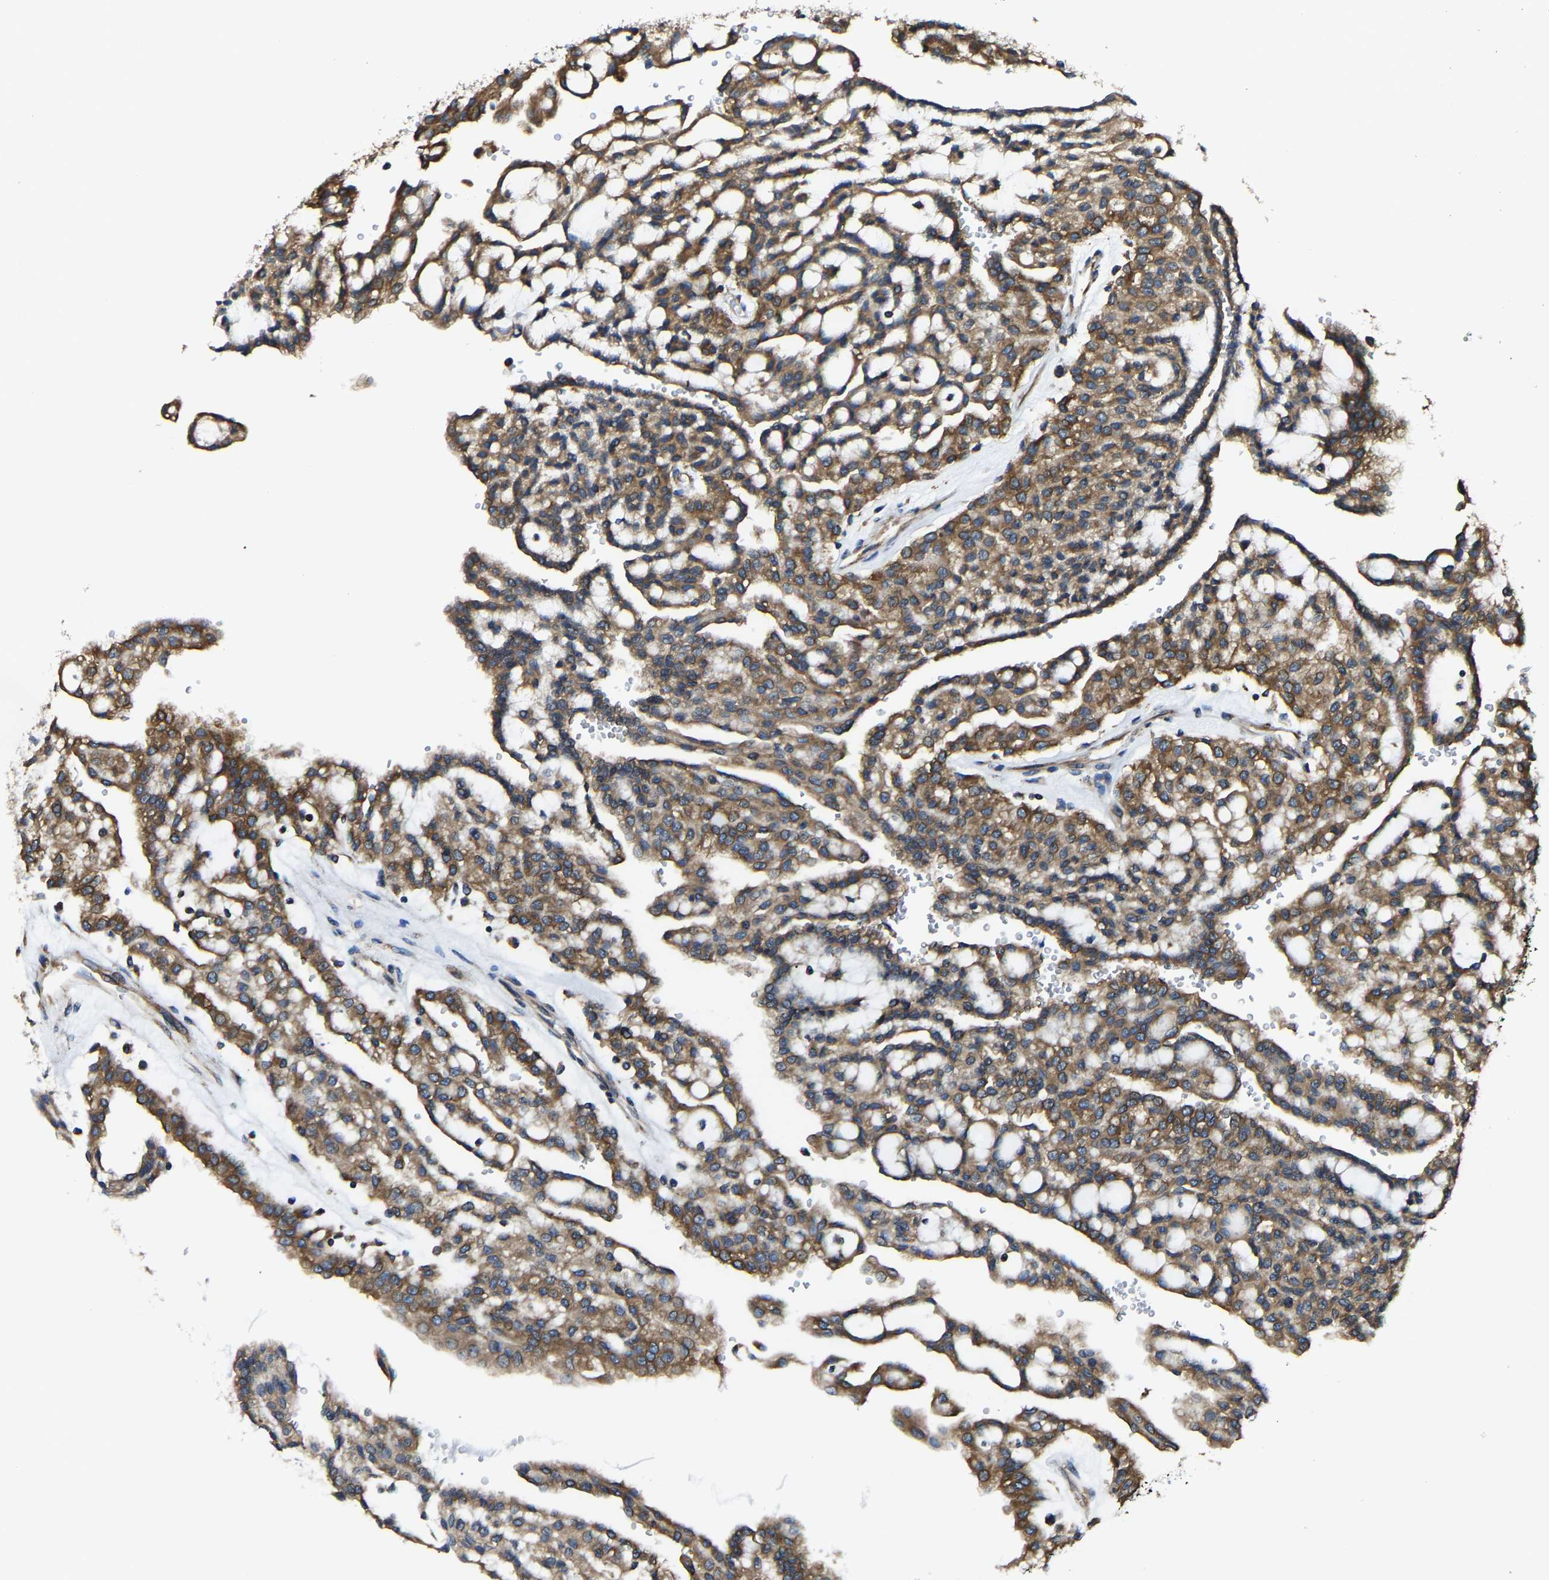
{"staining": {"intensity": "strong", "quantity": ">75%", "location": "cytoplasmic/membranous"}, "tissue": "renal cancer", "cell_type": "Tumor cells", "image_type": "cancer", "snomed": [{"axis": "morphology", "description": "Adenocarcinoma, NOS"}, {"axis": "topography", "description": "Kidney"}], "caption": "Human renal cancer (adenocarcinoma) stained with a protein marker exhibits strong staining in tumor cells.", "gene": "G3BP2", "patient": {"sex": "male", "age": 63}}